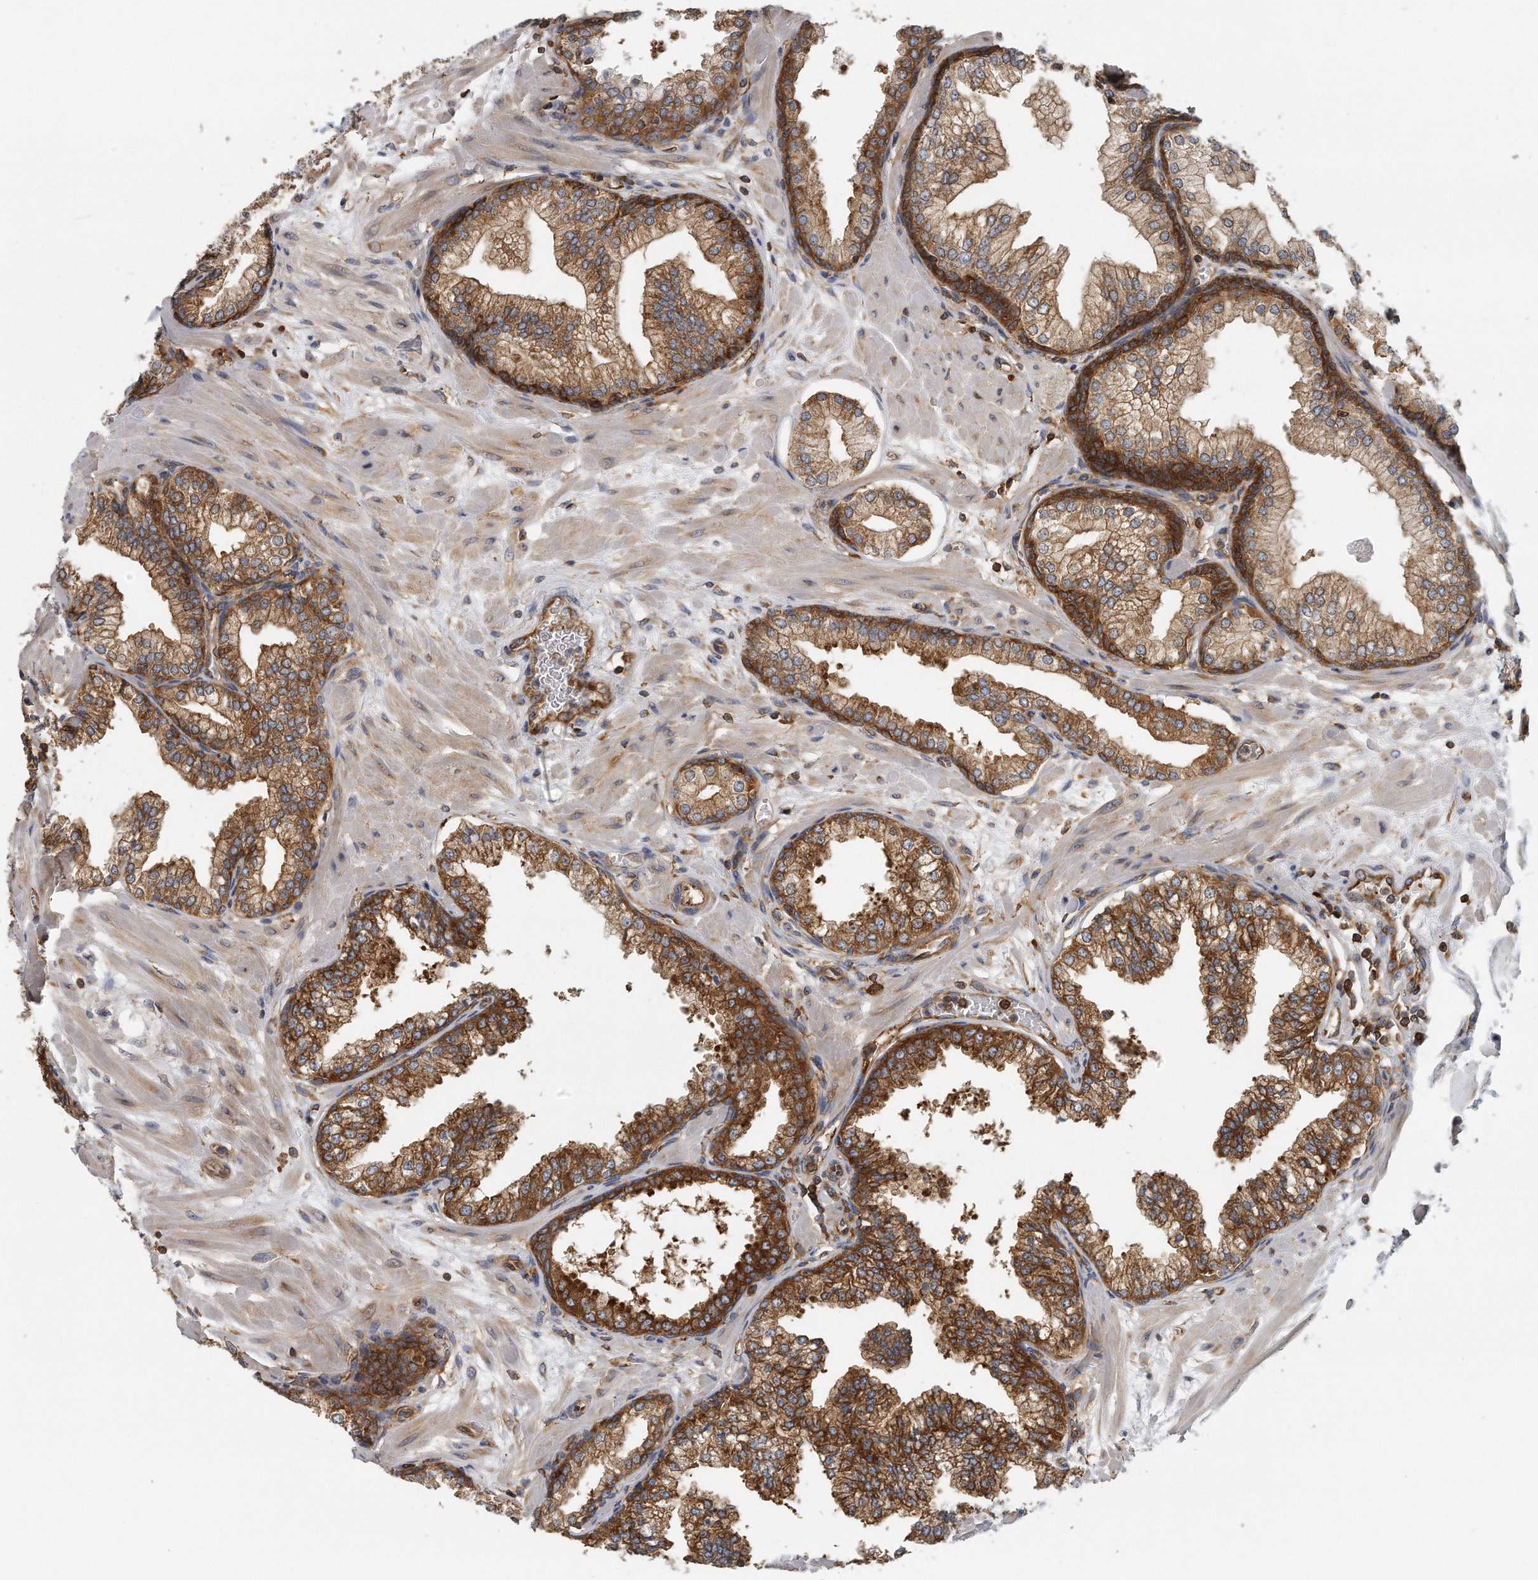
{"staining": {"intensity": "strong", "quantity": ">75%", "location": "cytoplasmic/membranous"}, "tissue": "prostate", "cell_type": "Glandular cells", "image_type": "normal", "snomed": [{"axis": "morphology", "description": "Normal tissue, NOS"}, {"axis": "morphology", "description": "Urothelial carcinoma, Low grade"}, {"axis": "topography", "description": "Urinary bladder"}, {"axis": "topography", "description": "Prostate"}], "caption": "Benign prostate reveals strong cytoplasmic/membranous expression in about >75% of glandular cells, visualized by immunohistochemistry.", "gene": "EIF3I", "patient": {"sex": "male", "age": 60}}